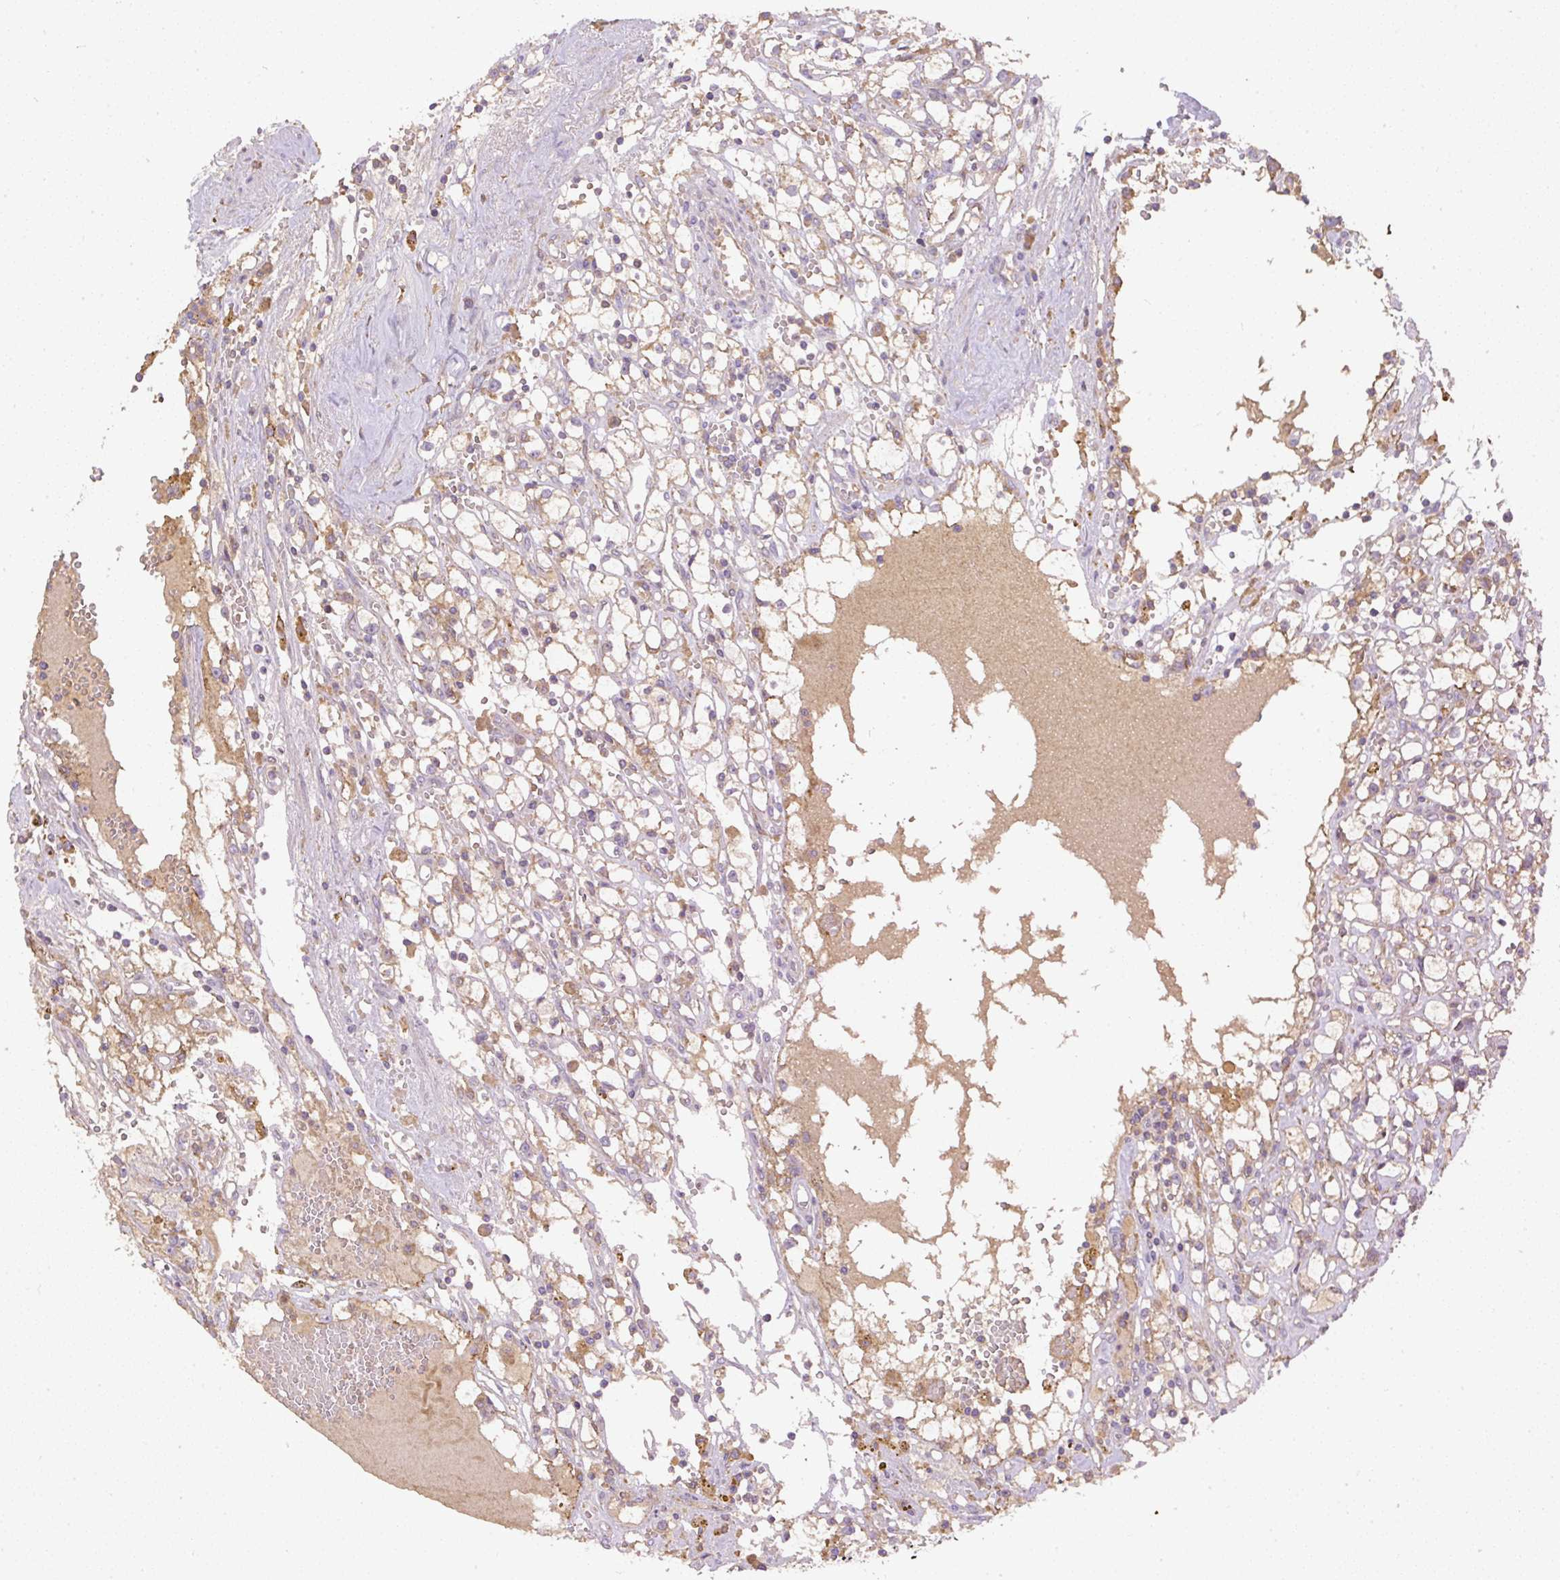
{"staining": {"intensity": "negative", "quantity": "none", "location": "none"}, "tissue": "renal cancer", "cell_type": "Tumor cells", "image_type": "cancer", "snomed": [{"axis": "morphology", "description": "Adenocarcinoma, NOS"}, {"axis": "topography", "description": "Kidney"}], "caption": "Tumor cells are negative for protein expression in human adenocarcinoma (renal).", "gene": "DAPK1", "patient": {"sex": "male", "age": 56}}